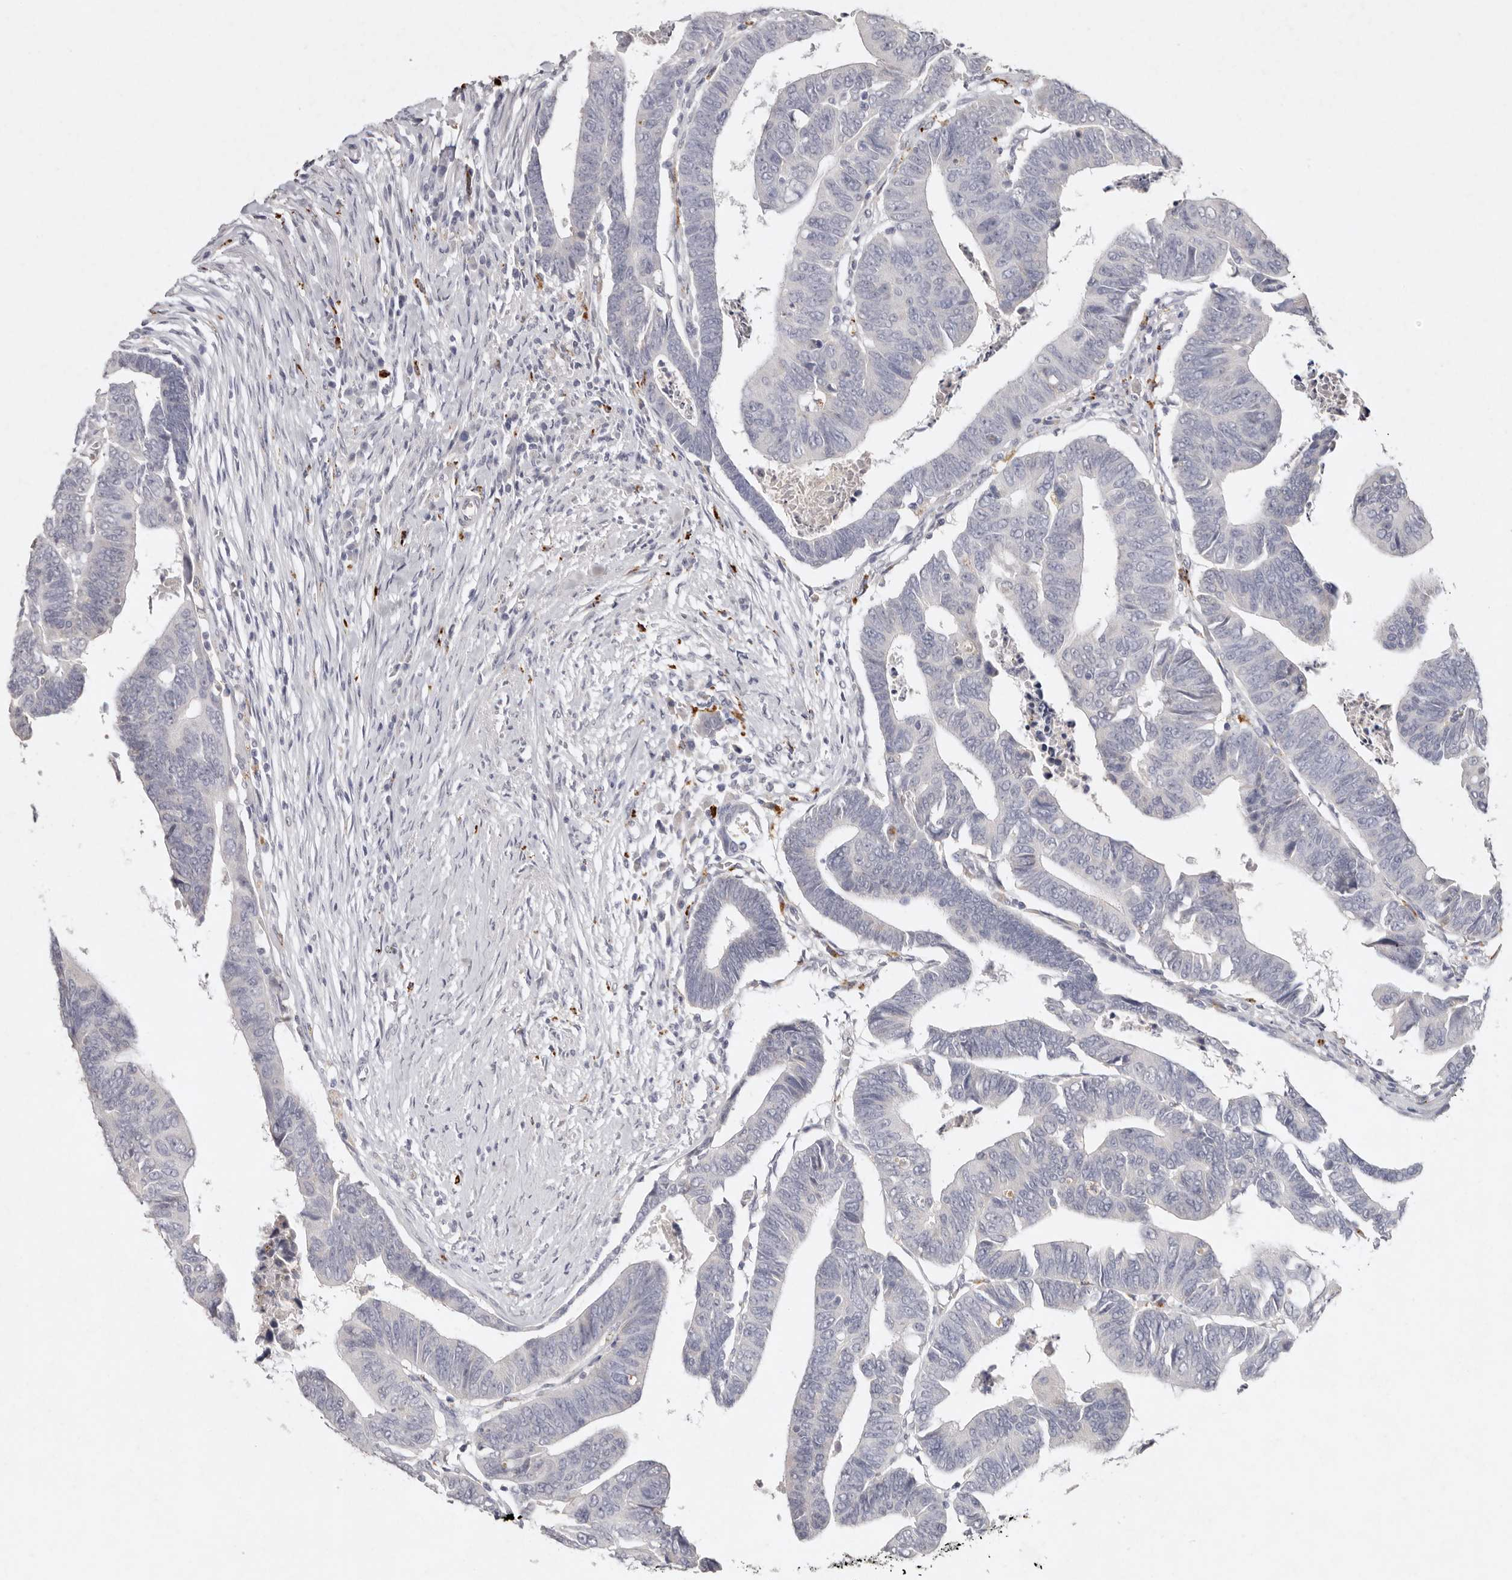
{"staining": {"intensity": "negative", "quantity": "none", "location": "none"}, "tissue": "colorectal cancer", "cell_type": "Tumor cells", "image_type": "cancer", "snomed": [{"axis": "morphology", "description": "Adenocarcinoma, NOS"}, {"axis": "topography", "description": "Rectum"}], "caption": "An immunohistochemistry micrograph of colorectal adenocarcinoma is shown. There is no staining in tumor cells of colorectal adenocarcinoma.", "gene": "FAM185A", "patient": {"sex": "female", "age": 65}}